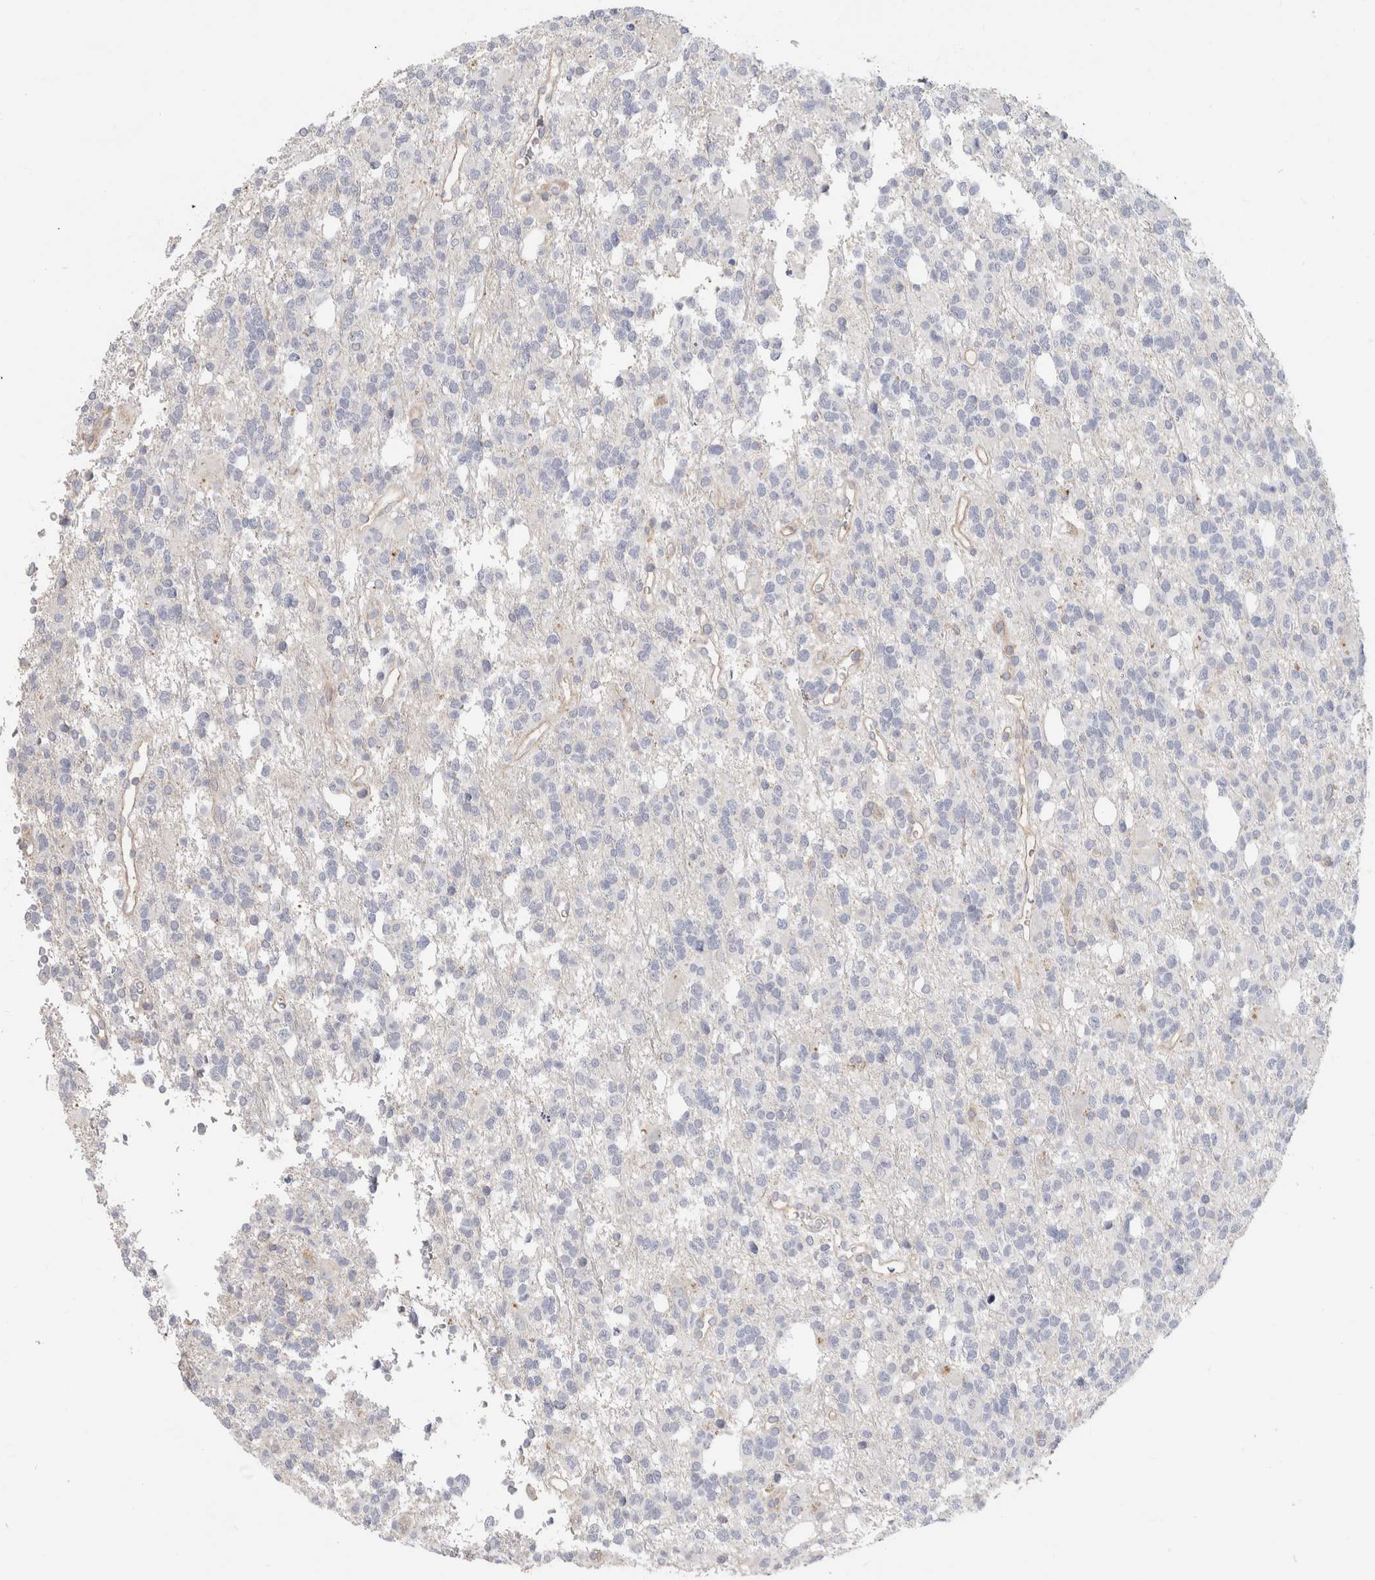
{"staining": {"intensity": "negative", "quantity": "none", "location": "none"}, "tissue": "glioma", "cell_type": "Tumor cells", "image_type": "cancer", "snomed": [{"axis": "morphology", "description": "Glioma, malignant, High grade"}, {"axis": "topography", "description": "Brain"}], "caption": "High magnification brightfield microscopy of malignant glioma (high-grade) stained with DAB (3,3'-diaminobenzidine) (brown) and counterstained with hematoxylin (blue): tumor cells show no significant staining.", "gene": "AFP", "patient": {"sex": "female", "age": 62}}